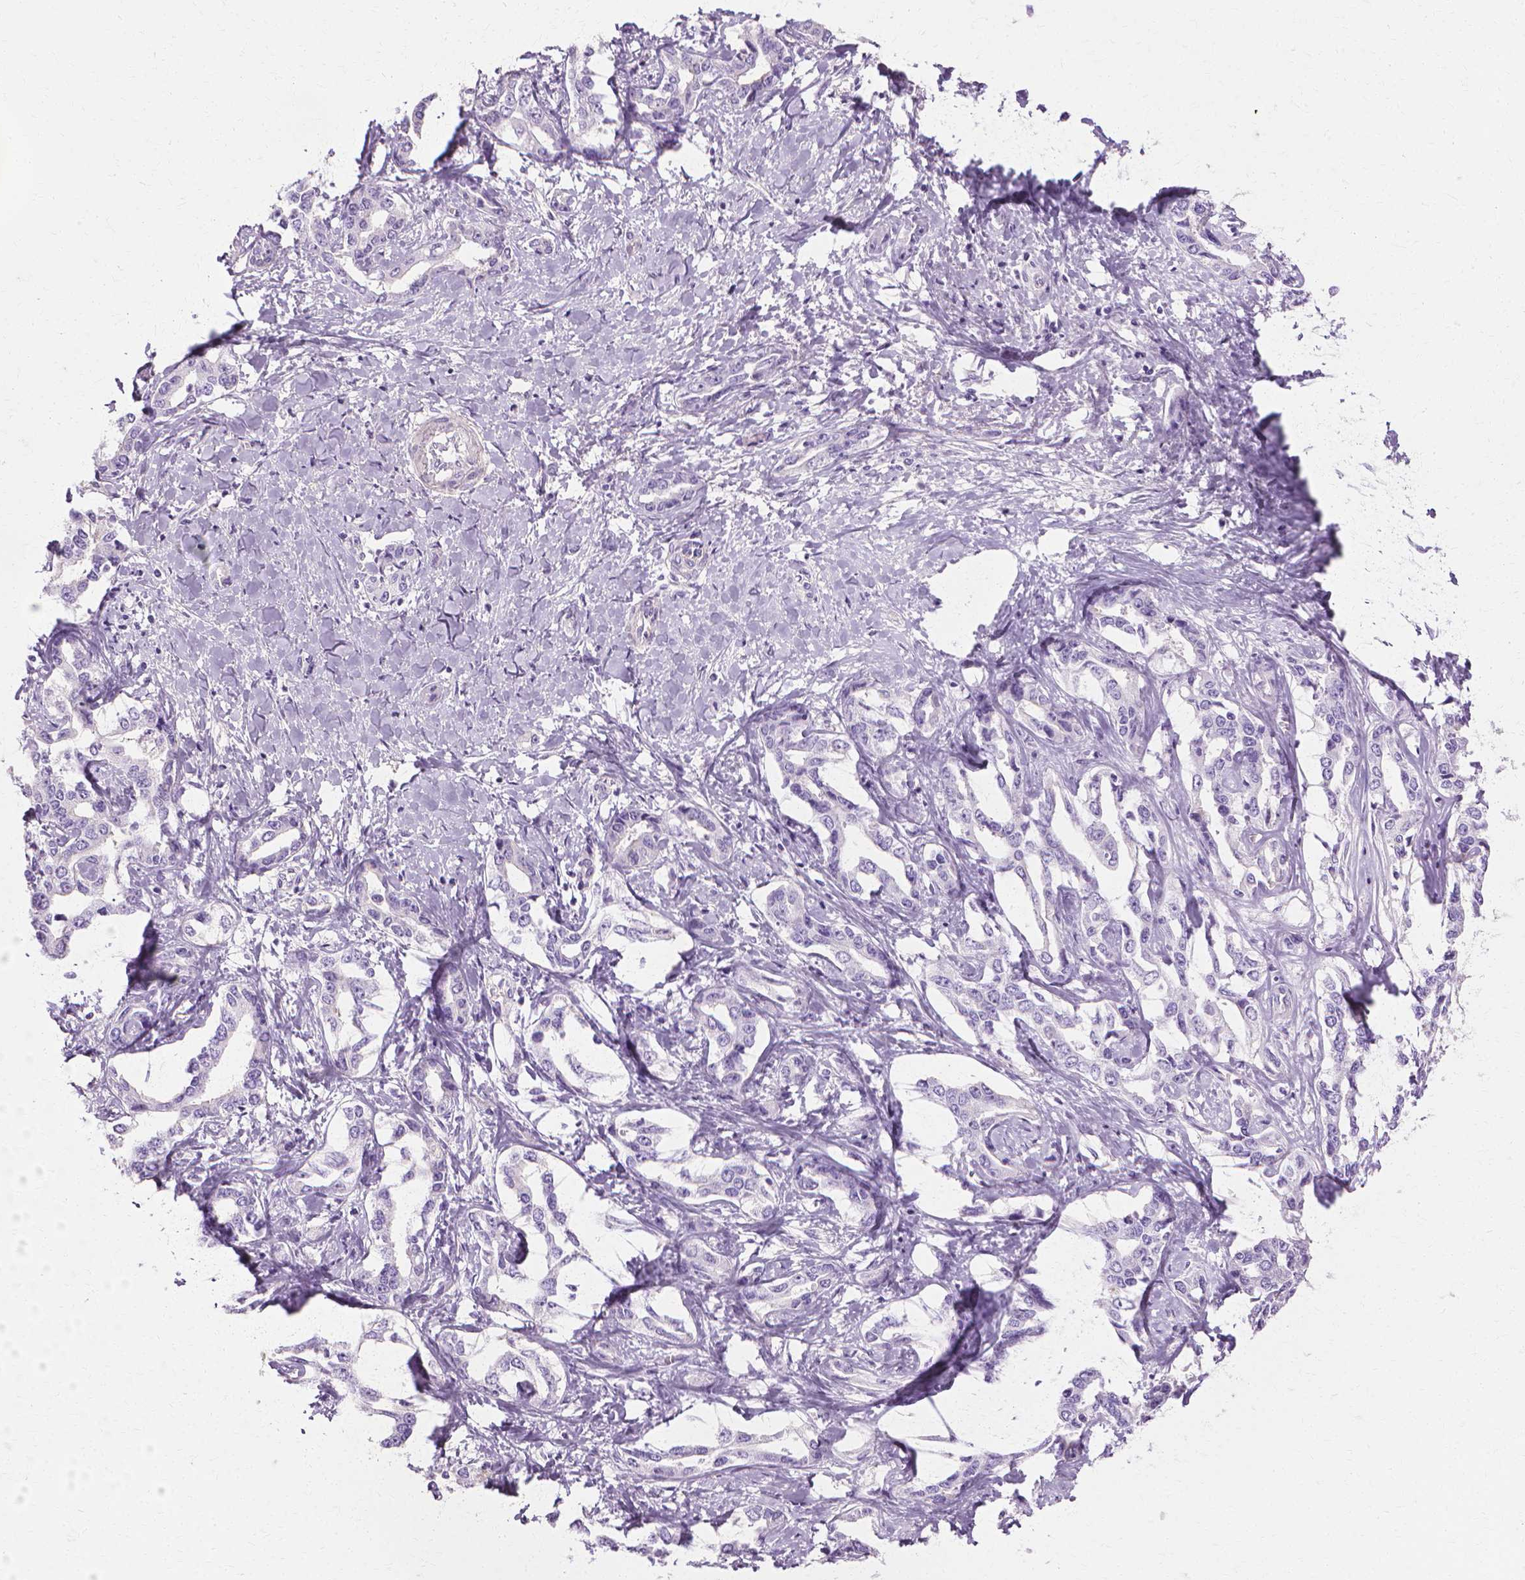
{"staining": {"intensity": "negative", "quantity": "none", "location": "none"}, "tissue": "liver cancer", "cell_type": "Tumor cells", "image_type": "cancer", "snomed": [{"axis": "morphology", "description": "Cholangiocarcinoma"}, {"axis": "topography", "description": "Liver"}], "caption": "IHC photomicrograph of human cholangiocarcinoma (liver) stained for a protein (brown), which reveals no staining in tumor cells.", "gene": "CFAP157", "patient": {"sex": "male", "age": 59}}